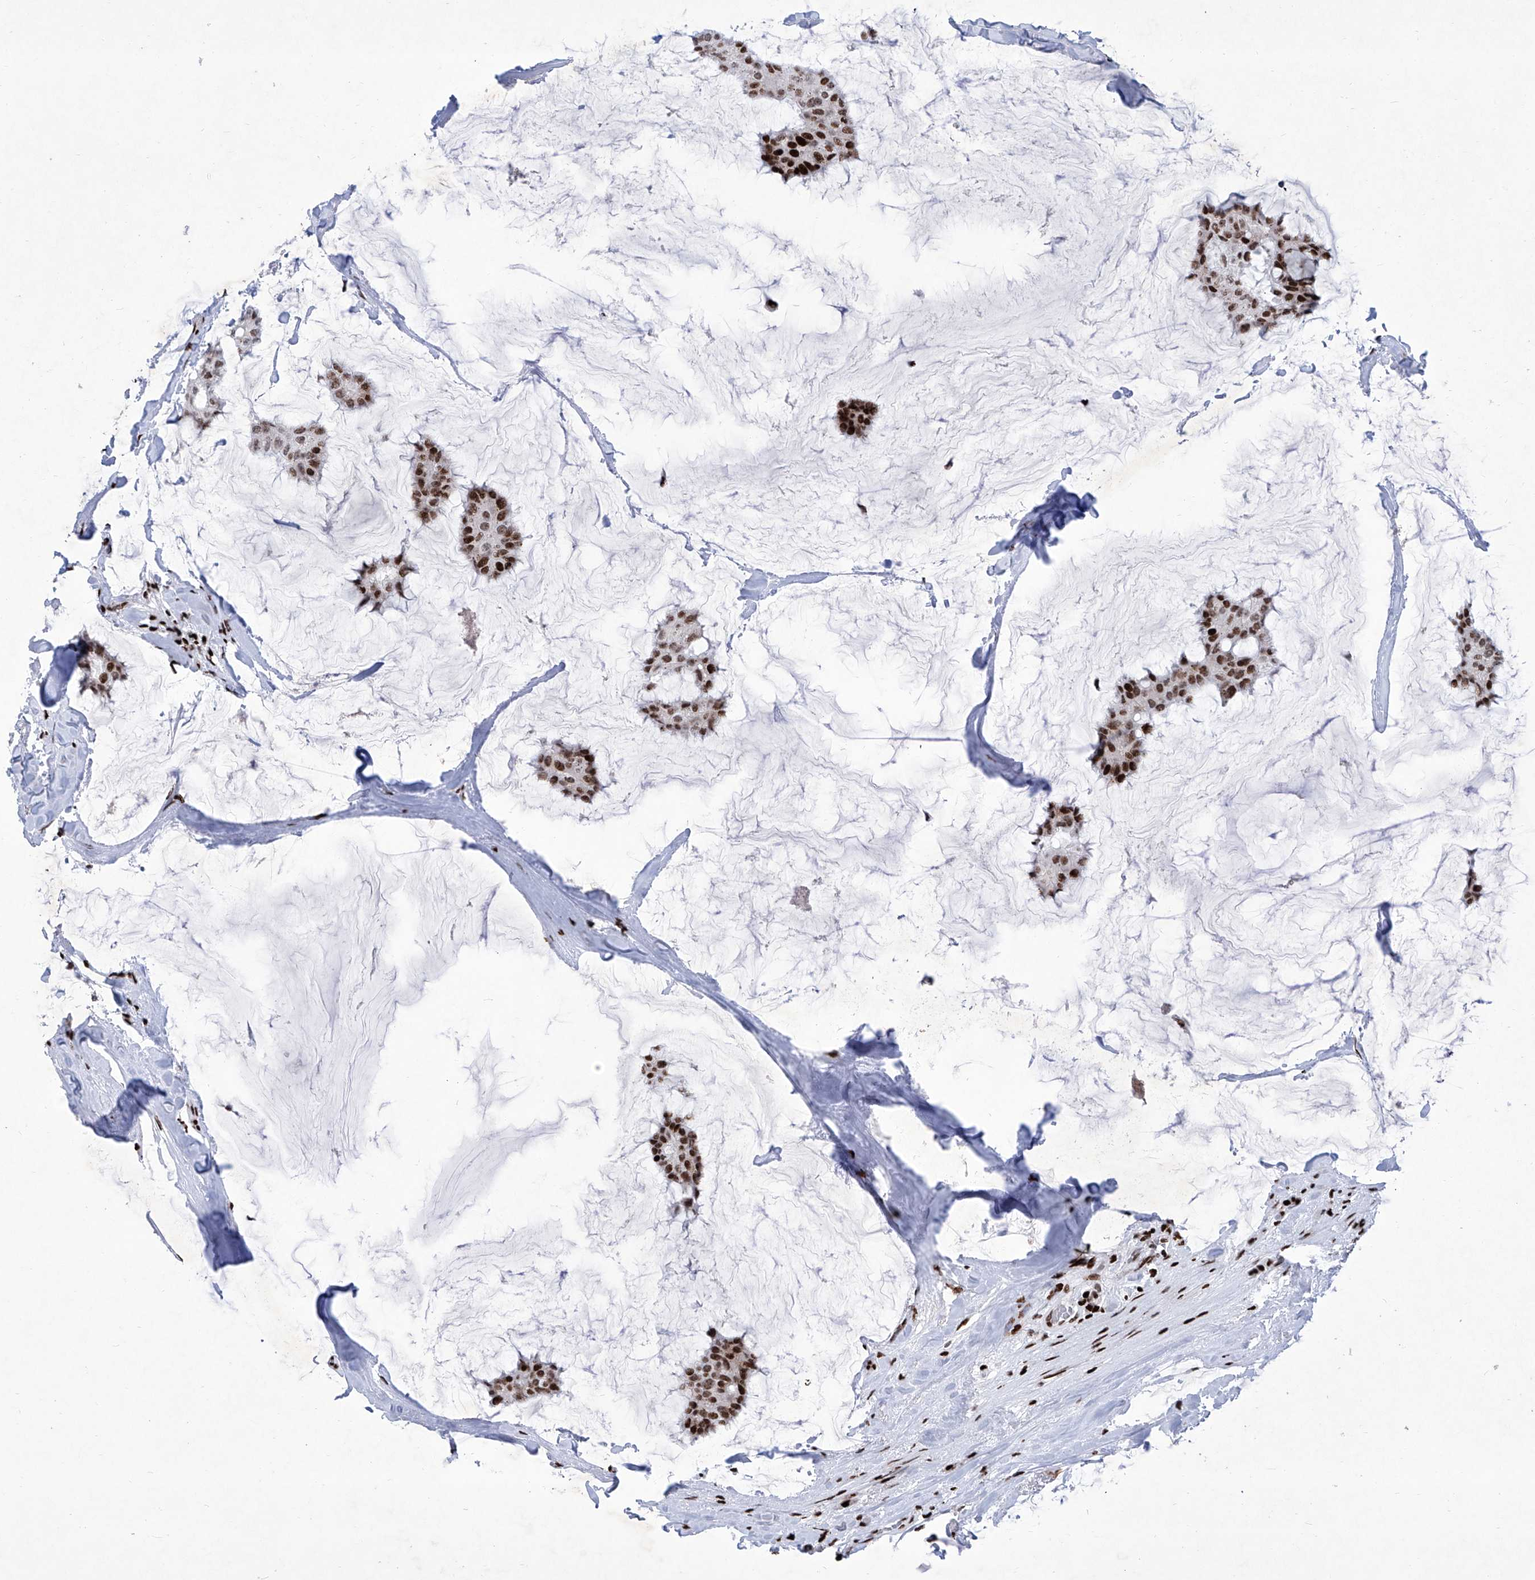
{"staining": {"intensity": "strong", "quantity": ">75%", "location": "nuclear"}, "tissue": "breast cancer", "cell_type": "Tumor cells", "image_type": "cancer", "snomed": [{"axis": "morphology", "description": "Duct carcinoma"}, {"axis": "topography", "description": "Breast"}], "caption": "Immunohistochemistry (IHC) micrograph of breast intraductal carcinoma stained for a protein (brown), which demonstrates high levels of strong nuclear staining in about >75% of tumor cells.", "gene": "HEY2", "patient": {"sex": "female", "age": 93}}